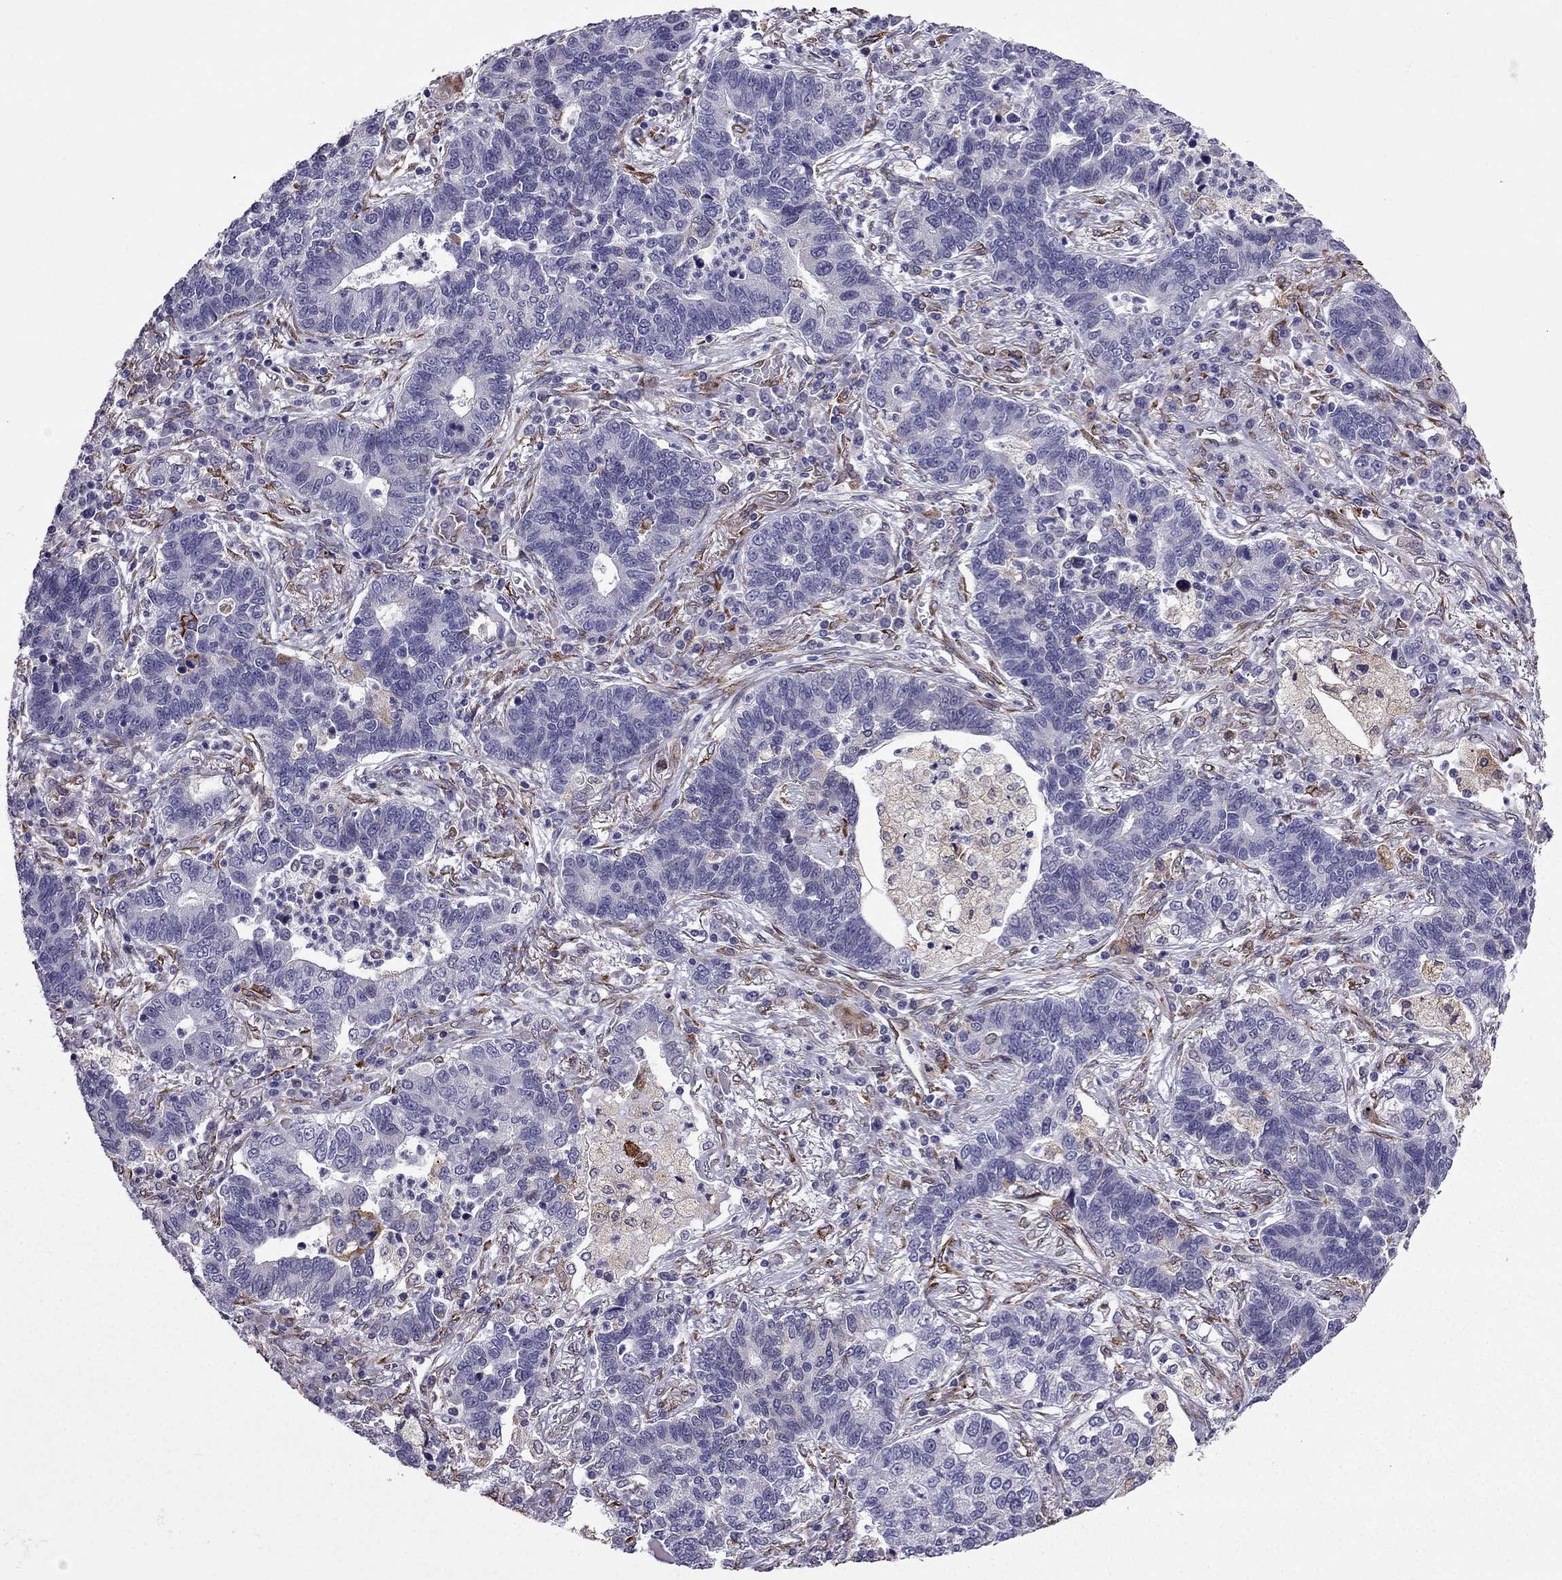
{"staining": {"intensity": "negative", "quantity": "none", "location": "none"}, "tissue": "lung cancer", "cell_type": "Tumor cells", "image_type": "cancer", "snomed": [{"axis": "morphology", "description": "Adenocarcinoma, NOS"}, {"axis": "topography", "description": "Lung"}], "caption": "Tumor cells show no significant positivity in lung cancer.", "gene": "IKBIP", "patient": {"sex": "female", "age": 57}}